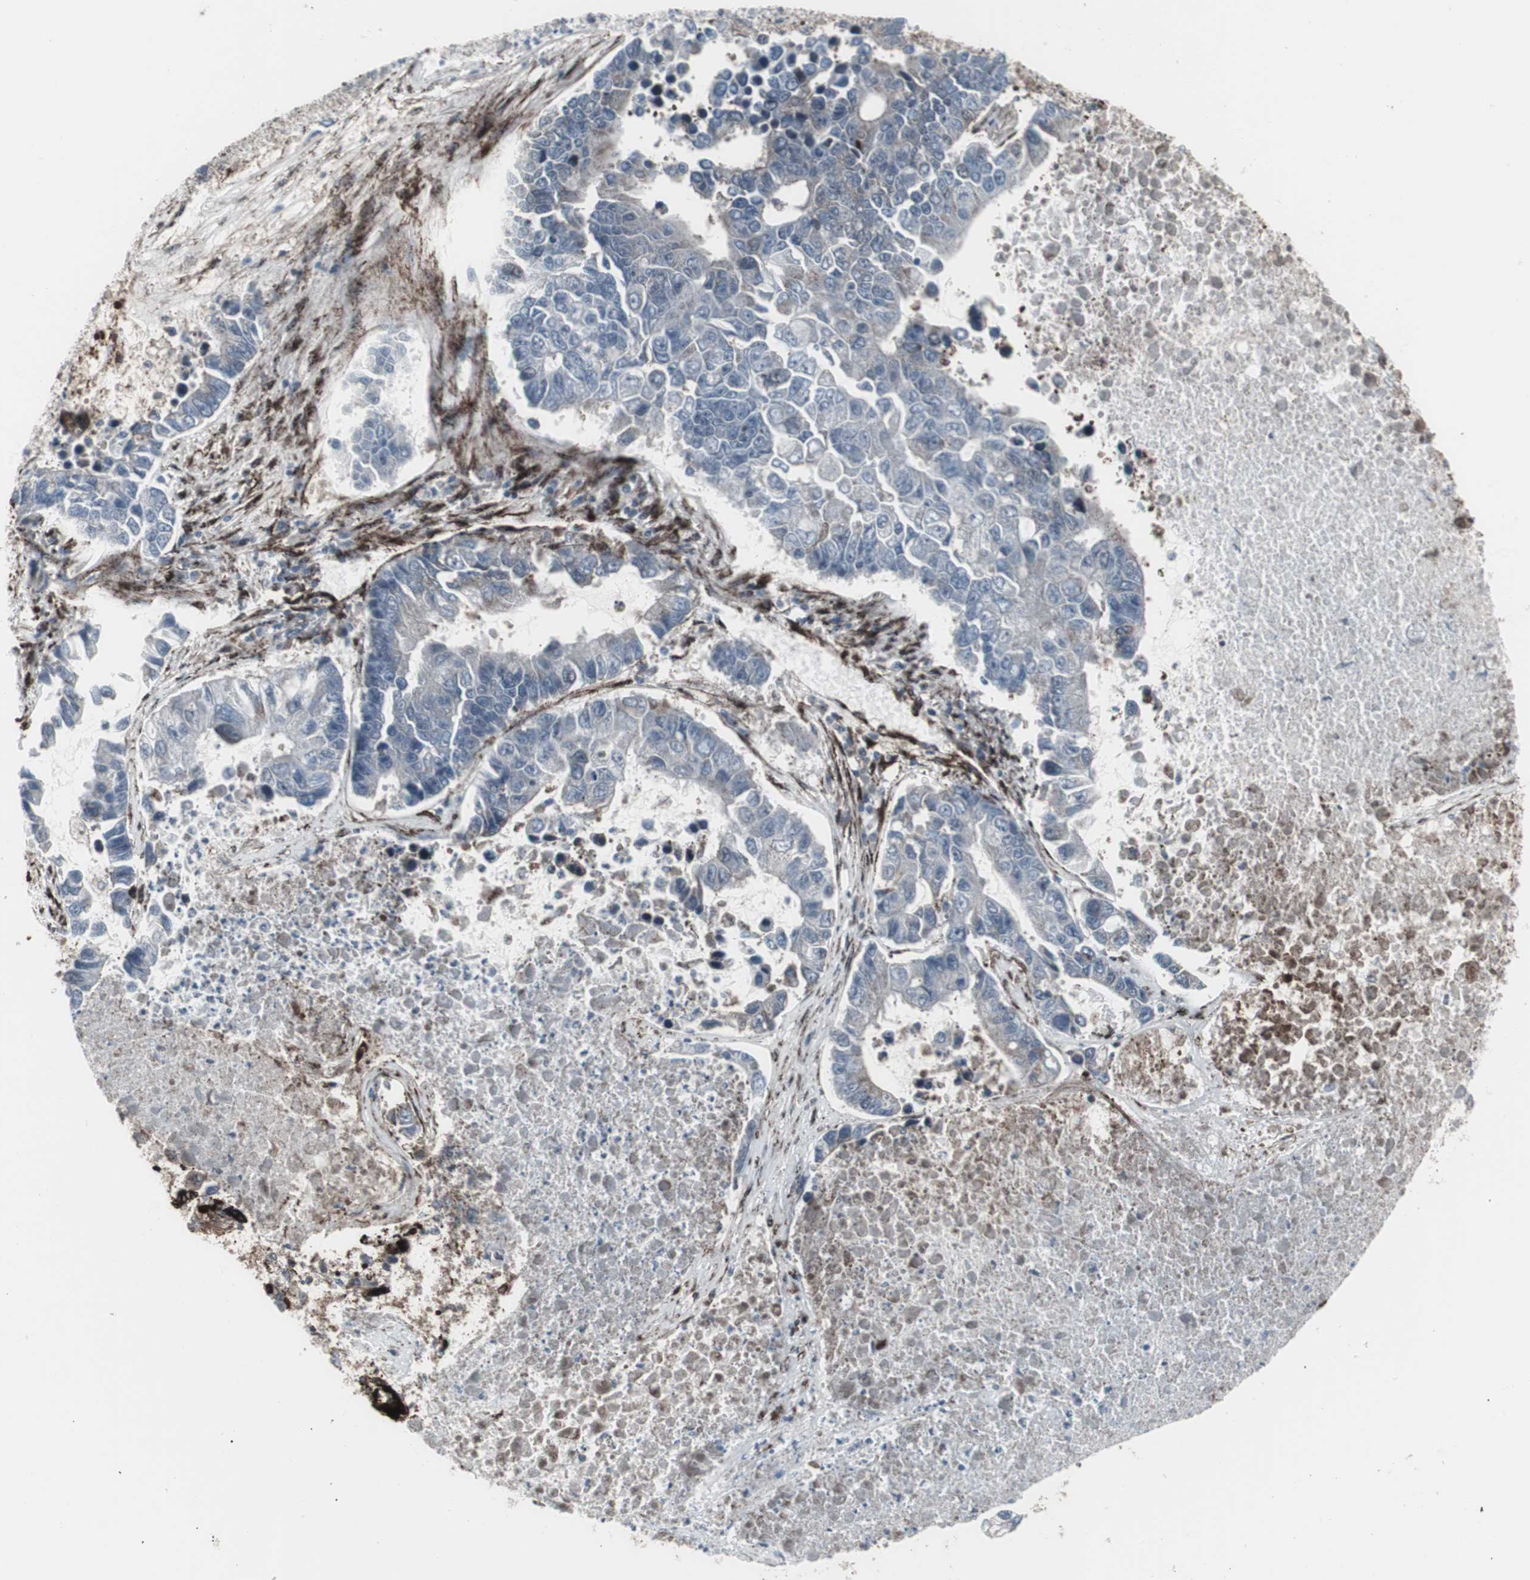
{"staining": {"intensity": "negative", "quantity": "none", "location": "none"}, "tissue": "lung cancer", "cell_type": "Tumor cells", "image_type": "cancer", "snomed": [{"axis": "morphology", "description": "Adenocarcinoma, NOS"}, {"axis": "topography", "description": "Lung"}], "caption": "IHC of human lung cancer shows no positivity in tumor cells.", "gene": "PDGFA", "patient": {"sex": "female", "age": 51}}